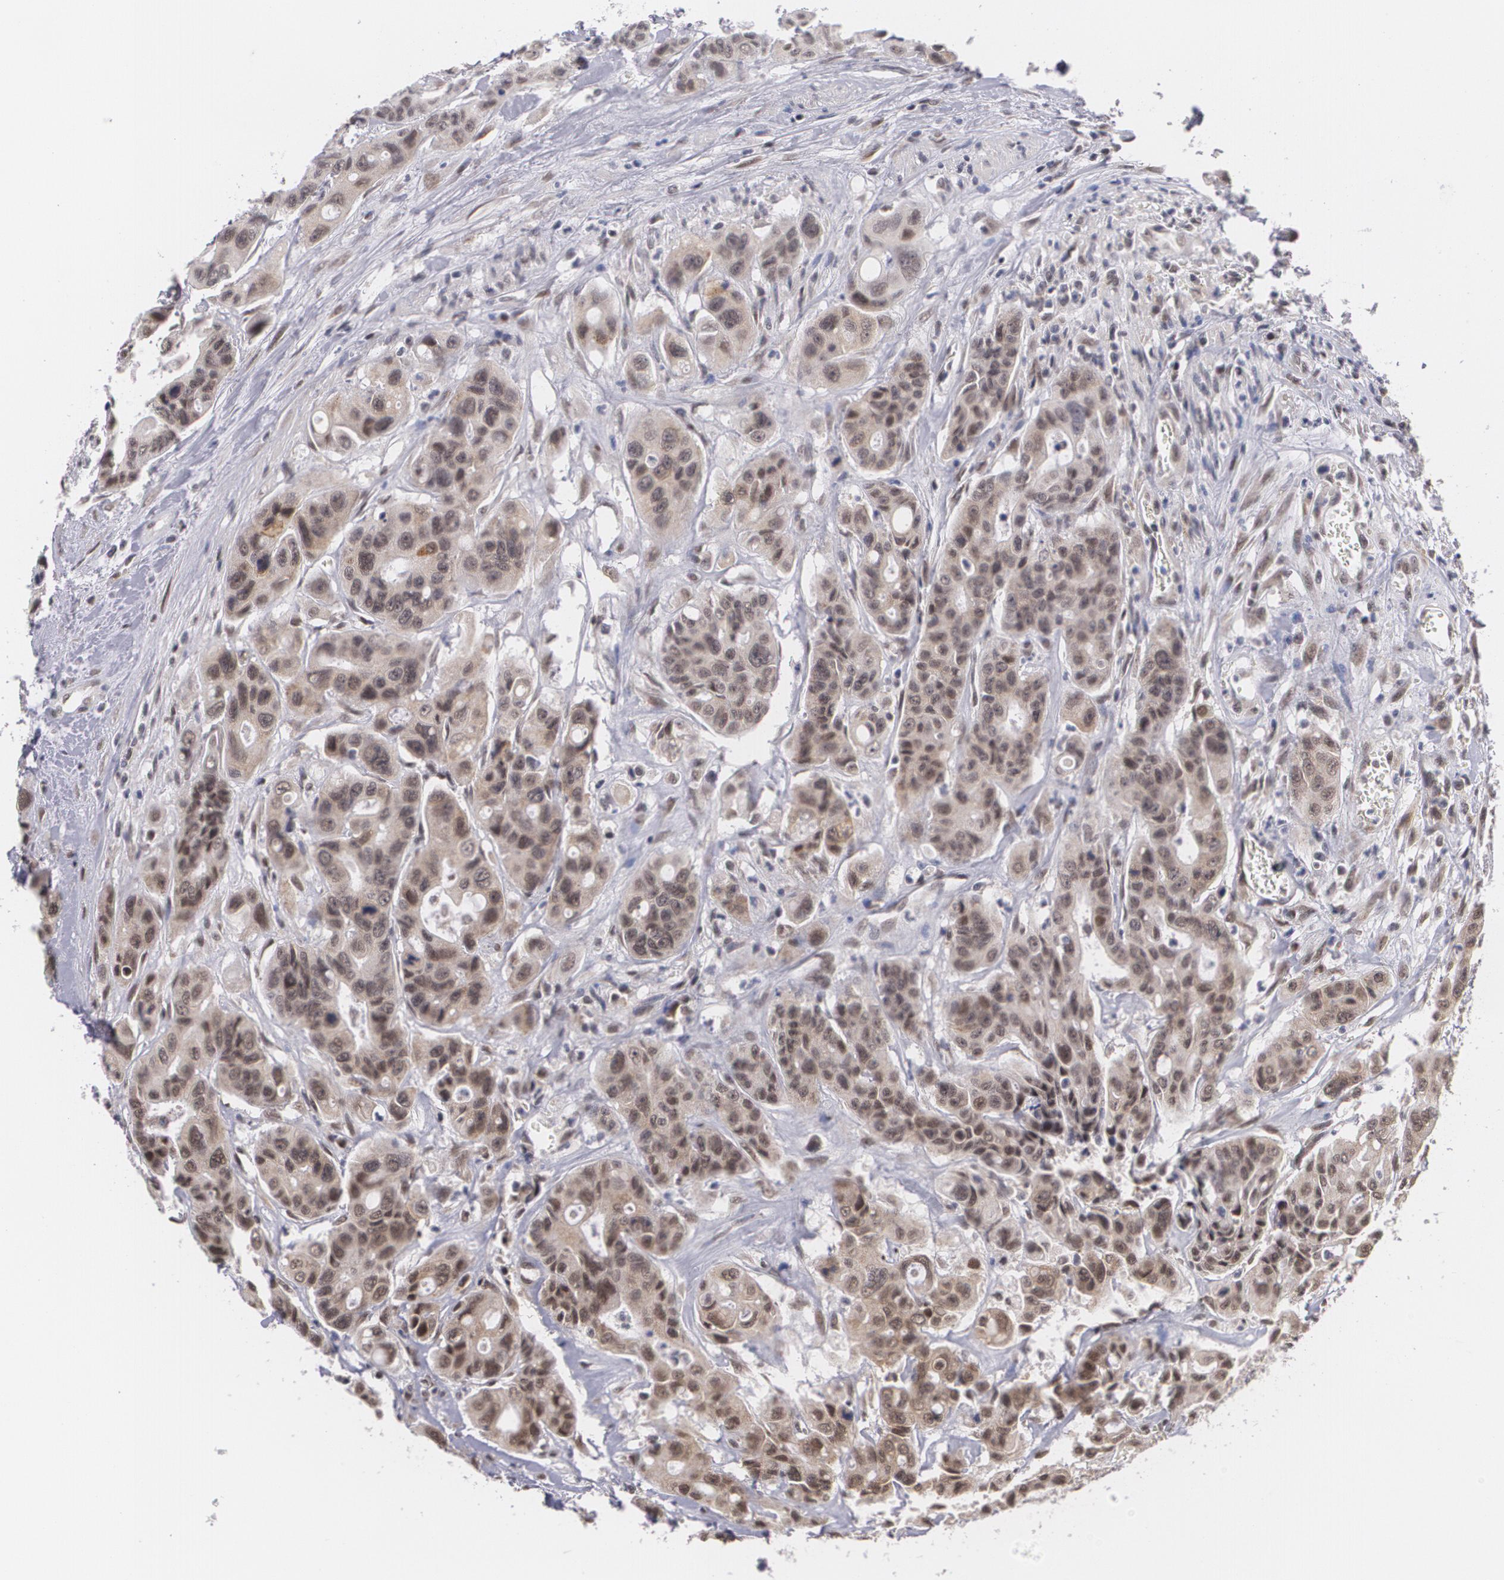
{"staining": {"intensity": "moderate", "quantity": "25%-75%", "location": "cytoplasmic/membranous,nuclear"}, "tissue": "colorectal cancer", "cell_type": "Tumor cells", "image_type": "cancer", "snomed": [{"axis": "morphology", "description": "Adenocarcinoma, NOS"}, {"axis": "topography", "description": "Colon"}], "caption": "IHC staining of adenocarcinoma (colorectal), which demonstrates medium levels of moderate cytoplasmic/membranous and nuclear positivity in approximately 25%-75% of tumor cells indicating moderate cytoplasmic/membranous and nuclear protein staining. The staining was performed using DAB (brown) for protein detection and nuclei were counterstained in hematoxylin (blue).", "gene": "ALX1", "patient": {"sex": "female", "age": 70}}